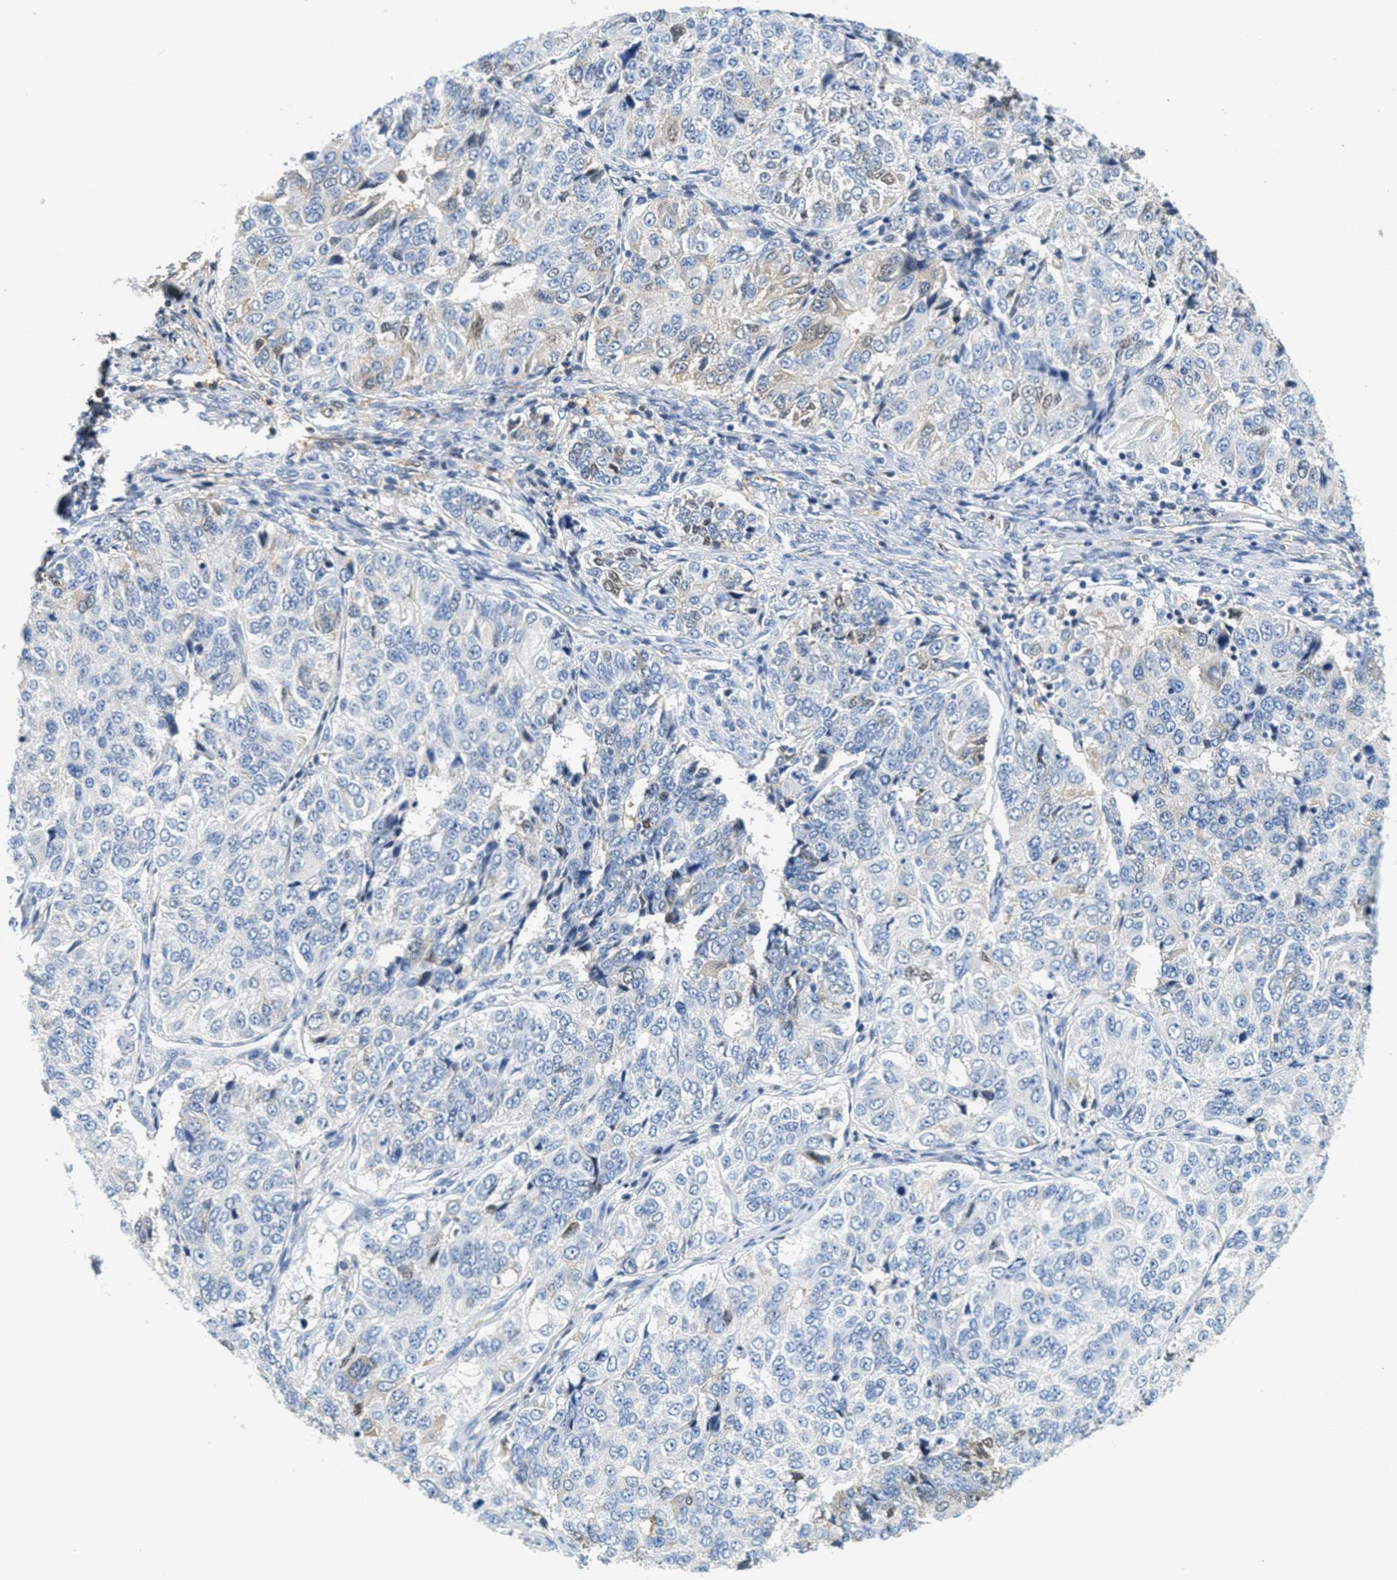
{"staining": {"intensity": "weak", "quantity": "<25%", "location": "cytoplasmic/membranous"}, "tissue": "ovarian cancer", "cell_type": "Tumor cells", "image_type": "cancer", "snomed": [{"axis": "morphology", "description": "Carcinoma, endometroid"}, {"axis": "topography", "description": "Ovary"}], "caption": "Photomicrograph shows no significant protein positivity in tumor cells of endometroid carcinoma (ovarian).", "gene": "SERPINA1", "patient": {"sex": "female", "age": 51}}